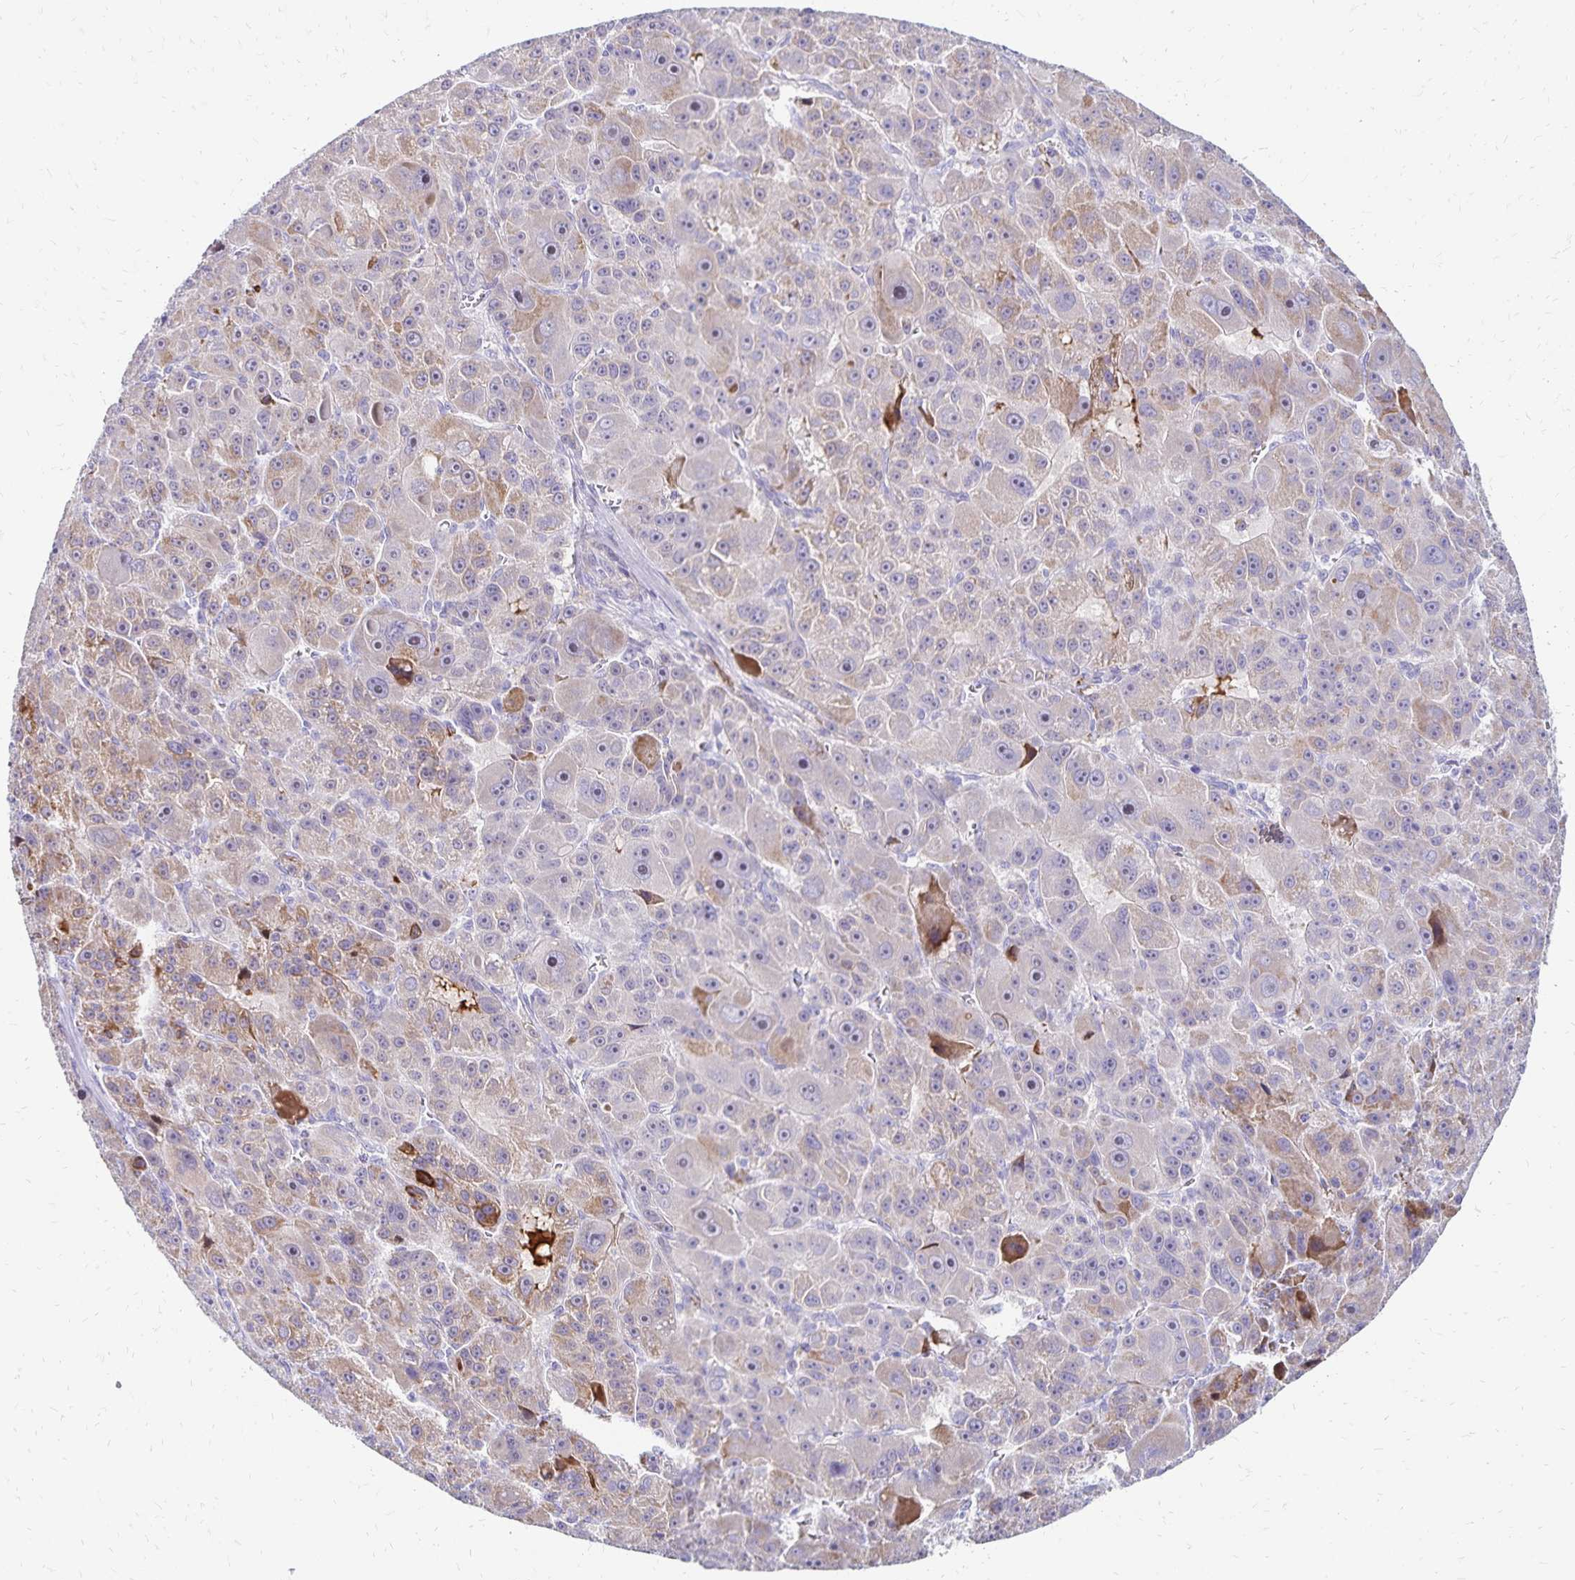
{"staining": {"intensity": "weak", "quantity": "25%-75%", "location": "cytoplasmic/membranous"}, "tissue": "liver cancer", "cell_type": "Tumor cells", "image_type": "cancer", "snomed": [{"axis": "morphology", "description": "Carcinoma, Hepatocellular, NOS"}, {"axis": "topography", "description": "Liver"}], "caption": "High-power microscopy captured an IHC image of liver cancer (hepatocellular carcinoma), revealing weak cytoplasmic/membranous positivity in about 25%-75% of tumor cells.", "gene": "NECAP1", "patient": {"sex": "male", "age": 76}}